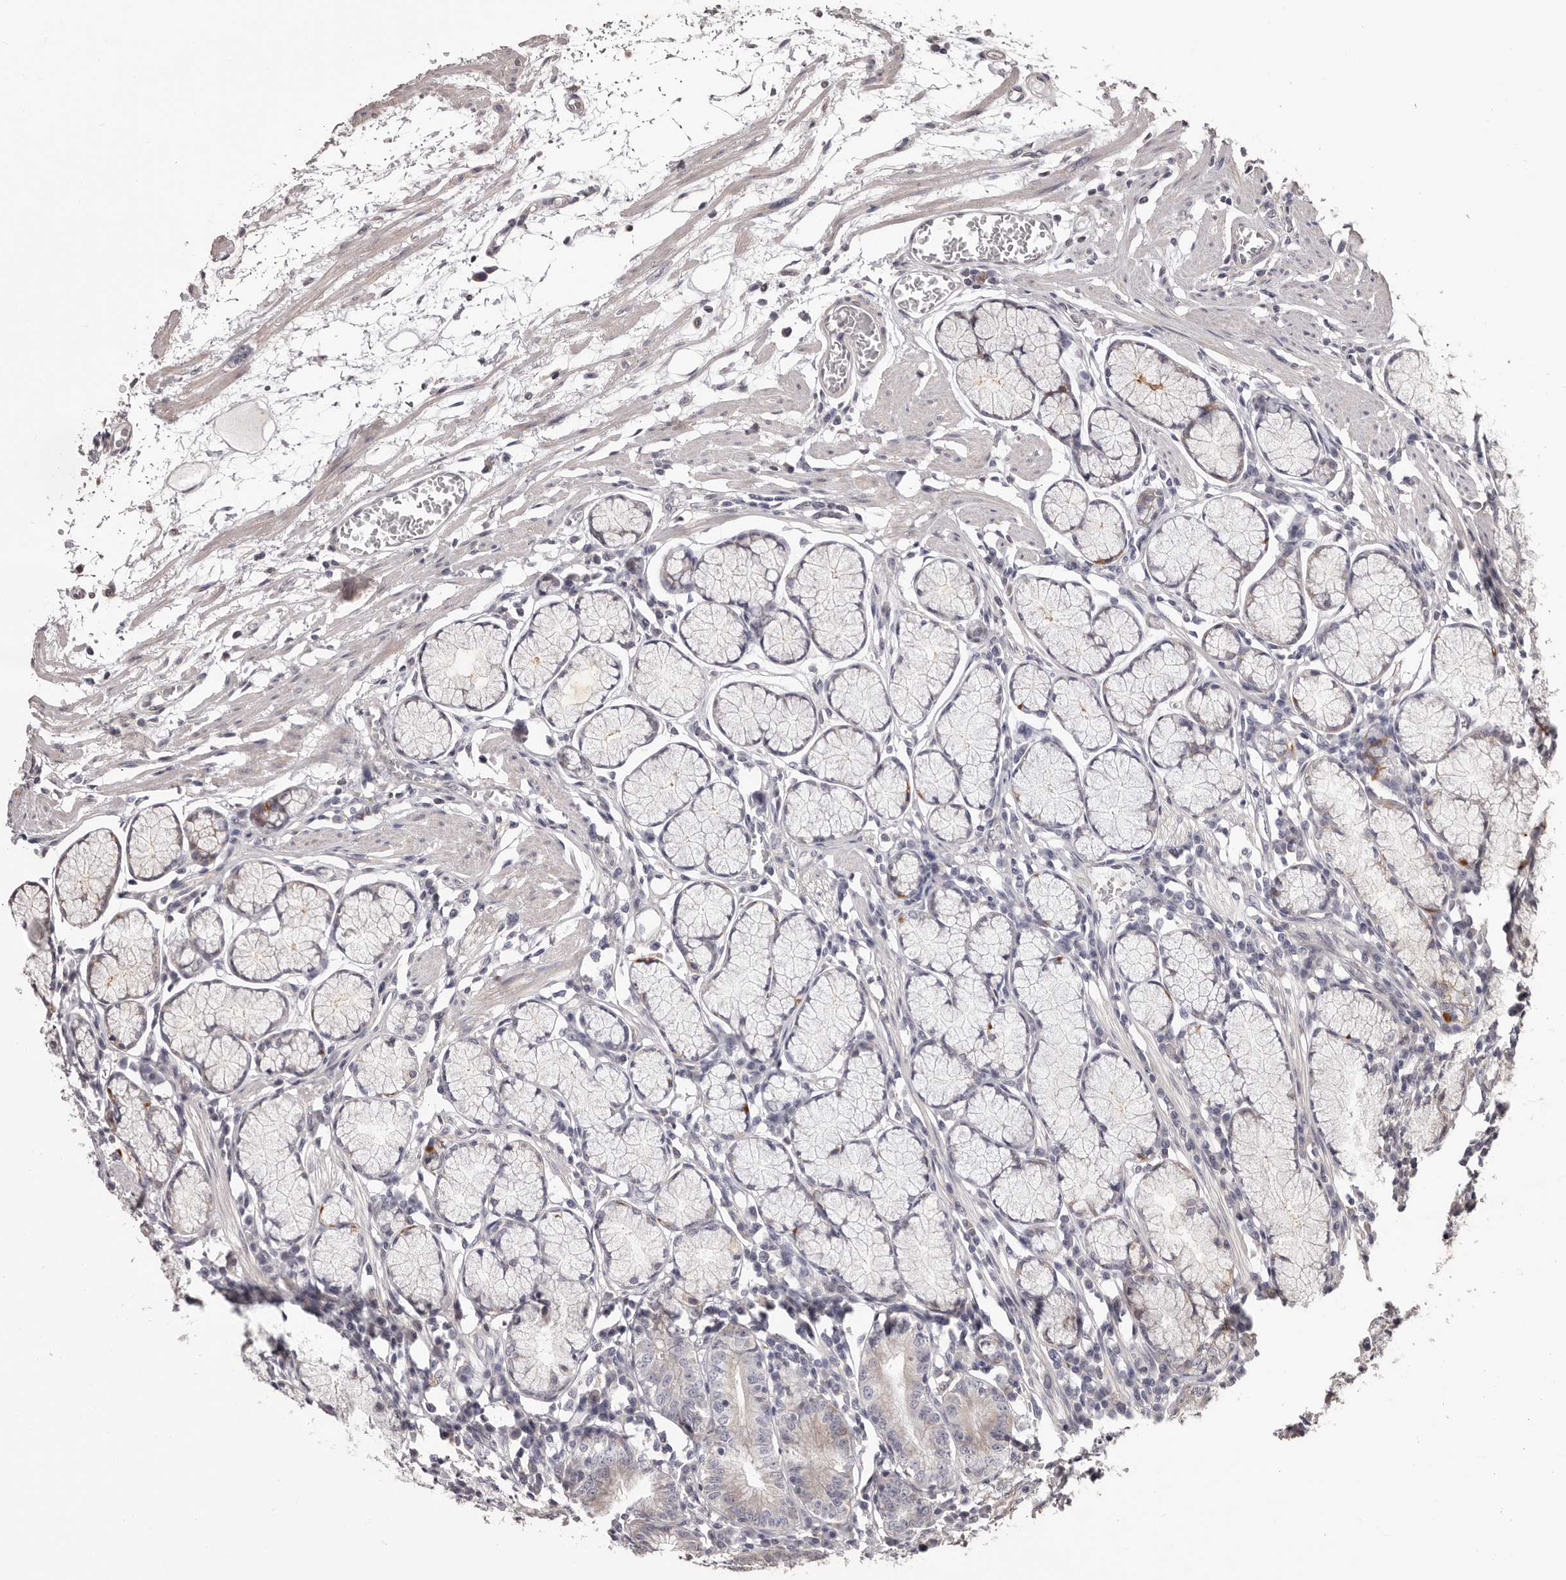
{"staining": {"intensity": "weak", "quantity": "<25%", "location": "cytoplasmic/membranous"}, "tissue": "stomach", "cell_type": "Glandular cells", "image_type": "normal", "snomed": [{"axis": "morphology", "description": "Normal tissue, NOS"}, {"axis": "topography", "description": "Stomach"}], "caption": "Image shows no significant protein expression in glandular cells of benign stomach. (Stains: DAB (3,3'-diaminobenzidine) immunohistochemistry (IHC) with hematoxylin counter stain, Microscopy: brightfield microscopy at high magnification).", "gene": "ZCCHC7", "patient": {"sex": "male", "age": 55}}